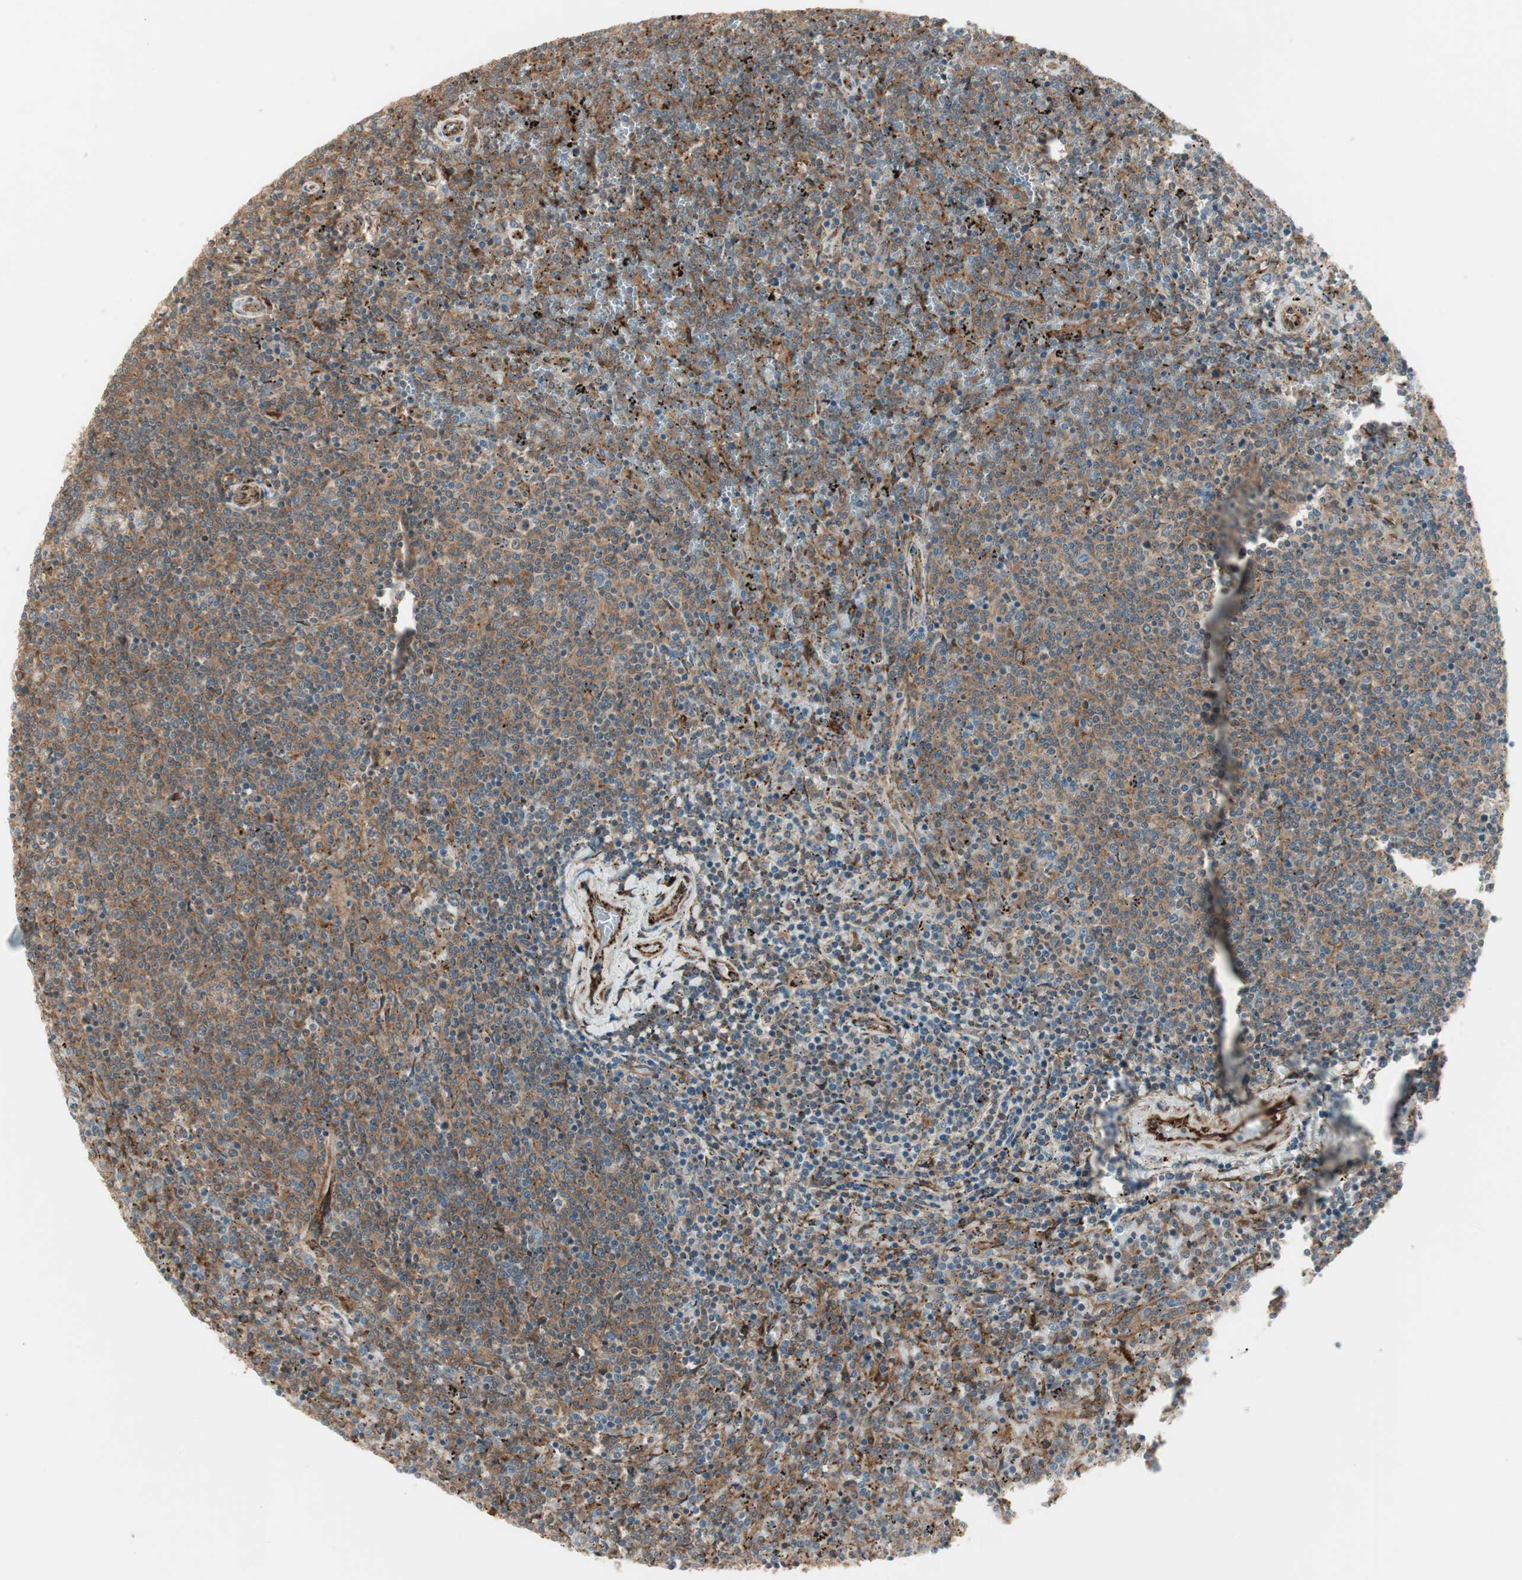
{"staining": {"intensity": "moderate", "quantity": ">75%", "location": "cytoplasmic/membranous"}, "tissue": "lymphoma", "cell_type": "Tumor cells", "image_type": "cancer", "snomed": [{"axis": "morphology", "description": "Malignant lymphoma, non-Hodgkin's type, Low grade"}, {"axis": "topography", "description": "Spleen"}], "caption": "Protein expression by immunohistochemistry demonstrates moderate cytoplasmic/membranous positivity in approximately >75% of tumor cells in low-grade malignant lymphoma, non-Hodgkin's type. (Stains: DAB (3,3'-diaminobenzidine) in brown, nuclei in blue, Microscopy: brightfield microscopy at high magnification).", "gene": "PRKG1", "patient": {"sex": "female", "age": 50}}